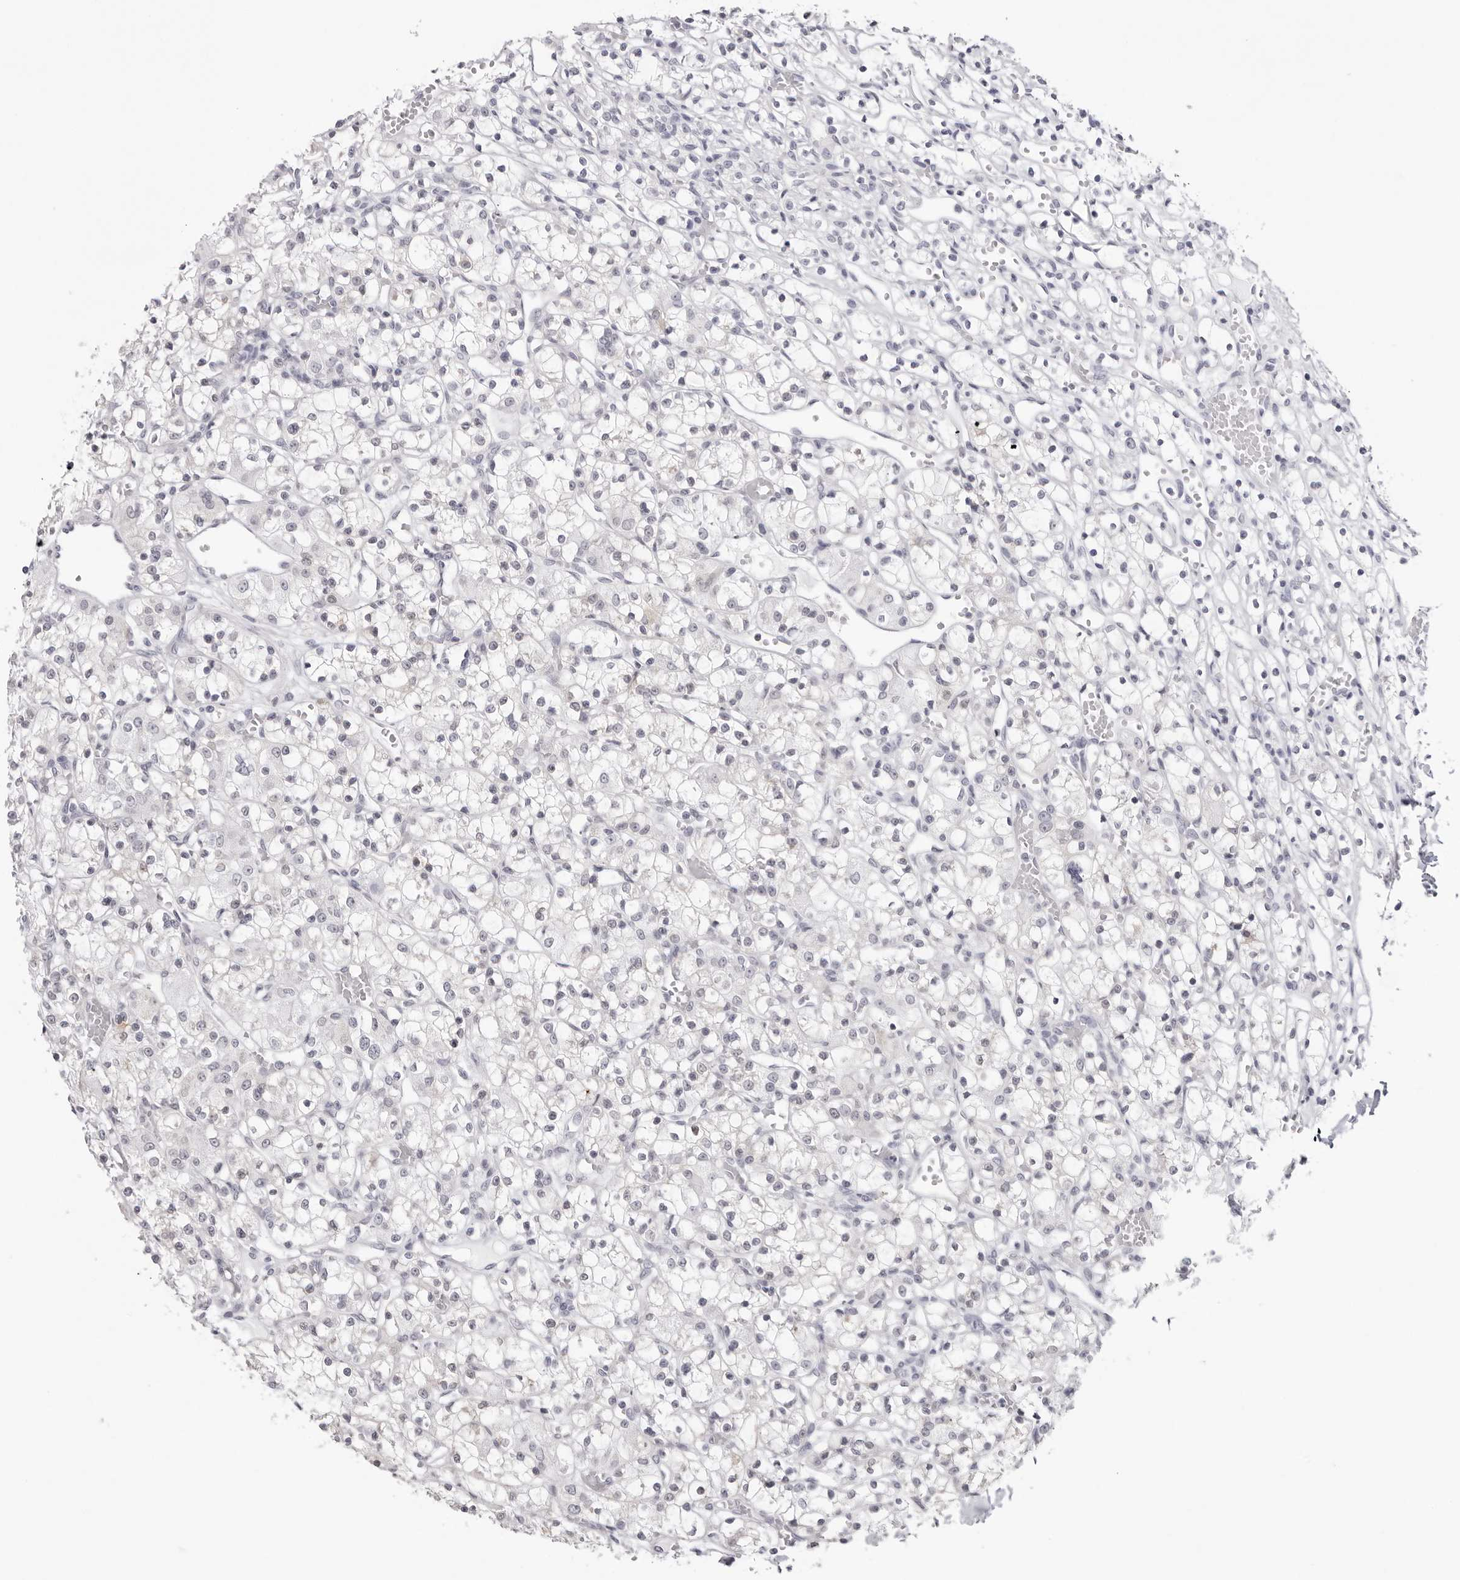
{"staining": {"intensity": "negative", "quantity": "none", "location": "none"}, "tissue": "renal cancer", "cell_type": "Tumor cells", "image_type": "cancer", "snomed": [{"axis": "morphology", "description": "Adenocarcinoma, NOS"}, {"axis": "topography", "description": "Kidney"}], "caption": "Renal cancer (adenocarcinoma) was stained to show a protein in brown. There is no significant staining in tumor cells.", "gene": "INSL3", "patient": {"sex": "female", "age": 59}}